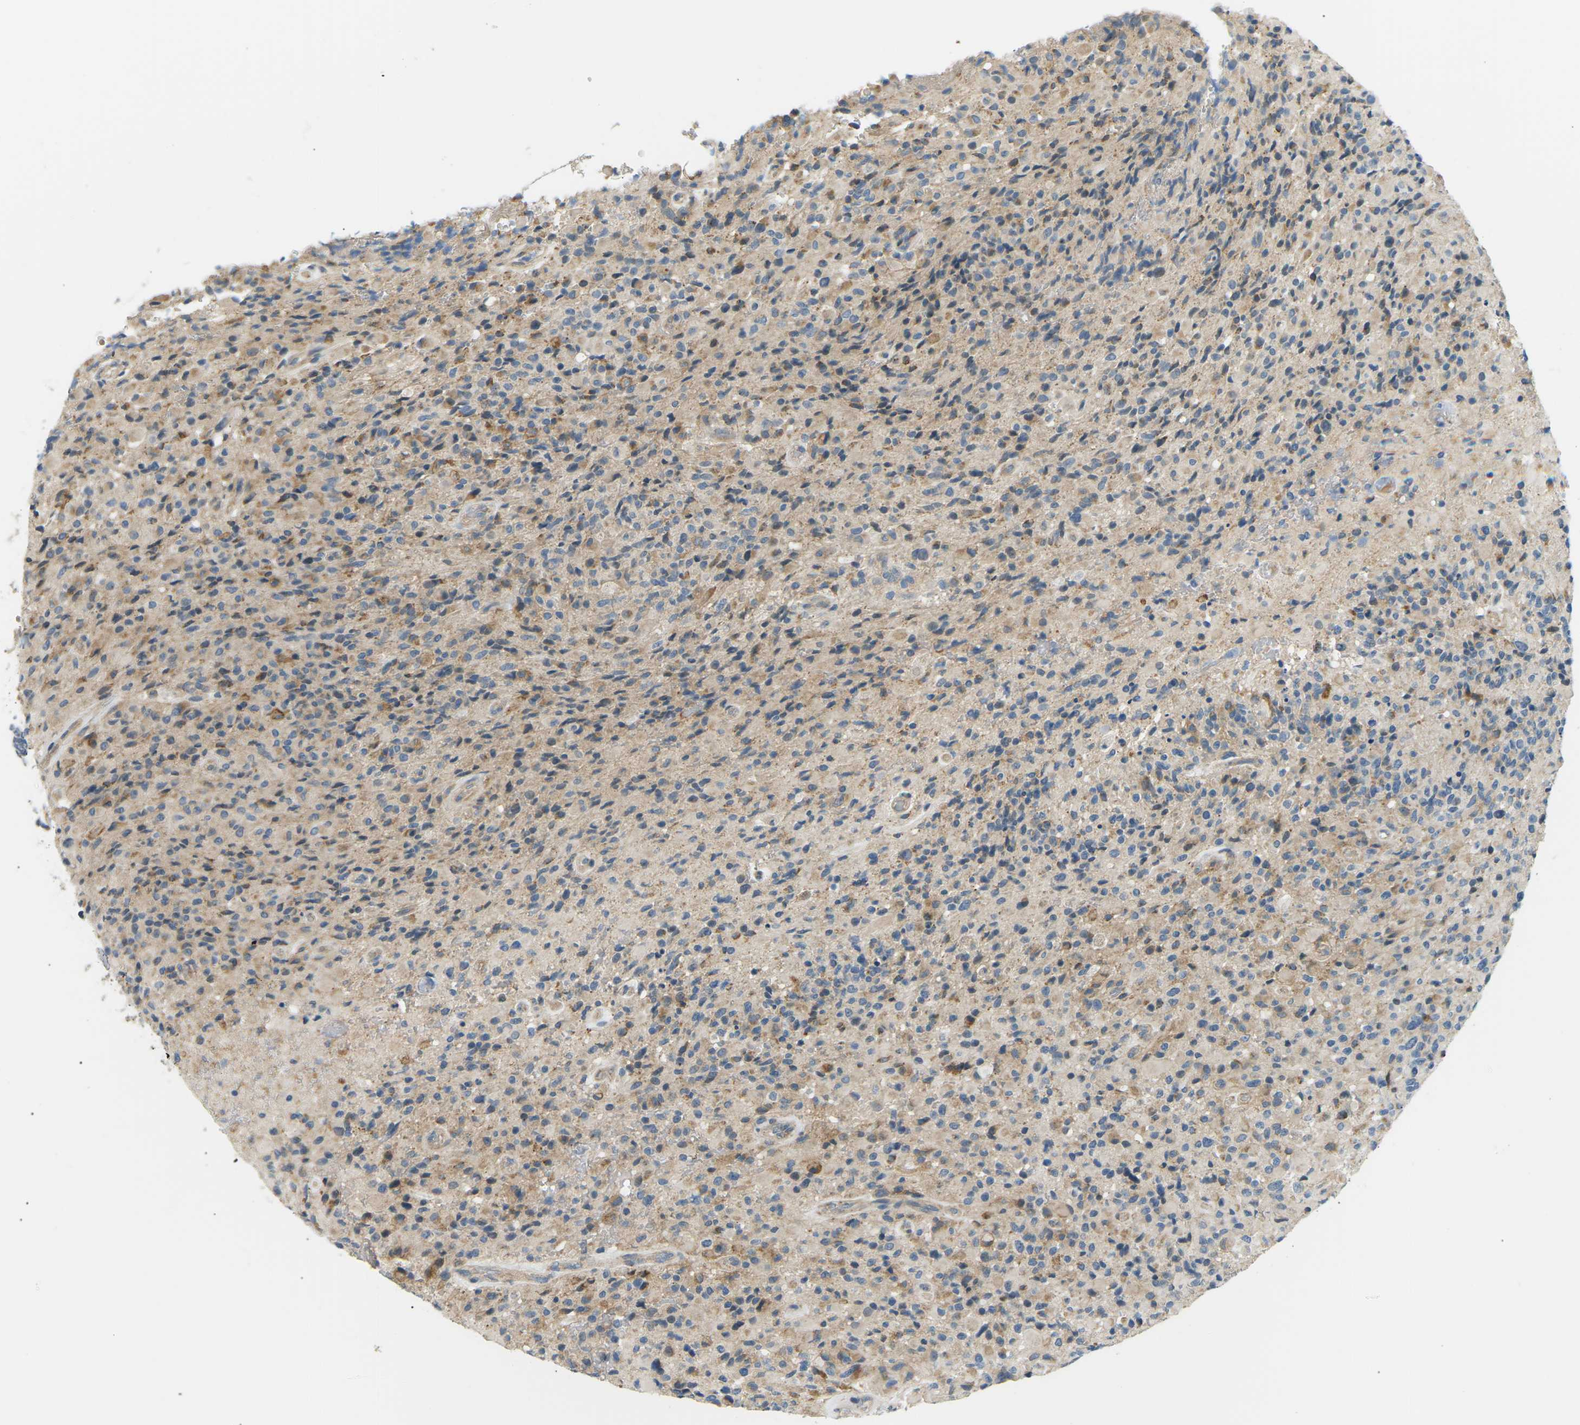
{"staining": {"intensity": "moderate", "quantity": "<25%", "location": "cytoplasmic/membranous"}, "tissue": "glioma", "cell_type": "Tumor cells", "image_type": "cancer", "snomed": [{"axis": "morphology", "description": "Glioma, malignant, High grade"}, {"axis": "topography", "description": "Brain"}], "caption": "About <25% of tumor cells in high-grade glioma (malignant) show moderate cytoplasmic/membranous protein staining as visualized by brown immunohistochemical staining.", "gene": "TBC1D8", "patient": {"sex": "male", "age": 71}}